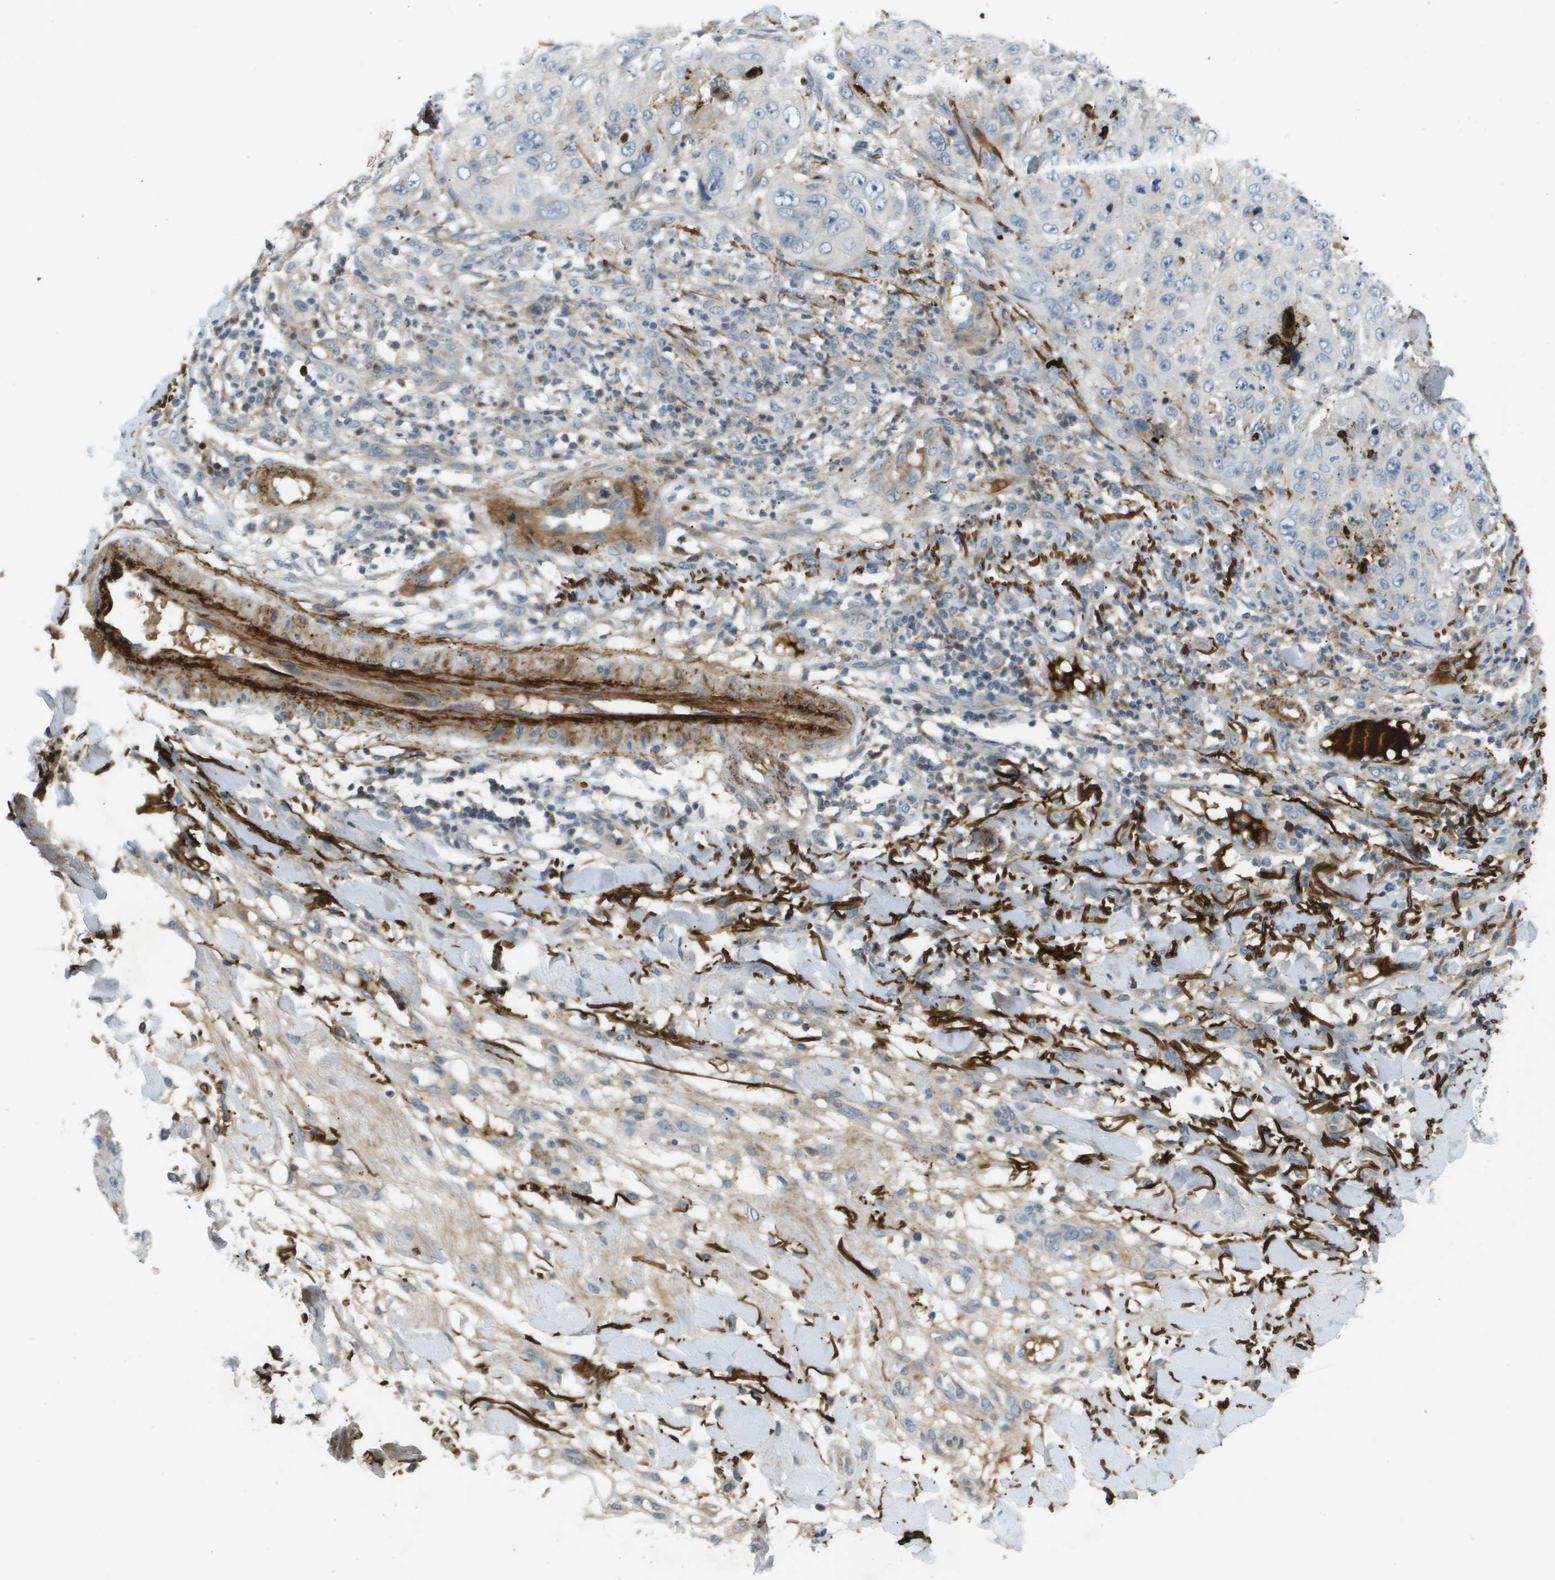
{"staining": {"intensity": "negative", "quantity": "none", "location": "none"}, "tissue": "skin cancer", "cell_type": "Tumor cells", "image_type": "cancer", "snomed": [{"axis": "morphology", "description": "Squamous cell carcinoma, NOS"}, {"axis": "topography", "description": "Skin"}], "caption": "This is a image of immunohistochemistry staining of squamous cell carcinoma (skin), which shows no positivity in tumor cells.", "gene": "VTN", "patient": {"sex": "female", "age": 80}}